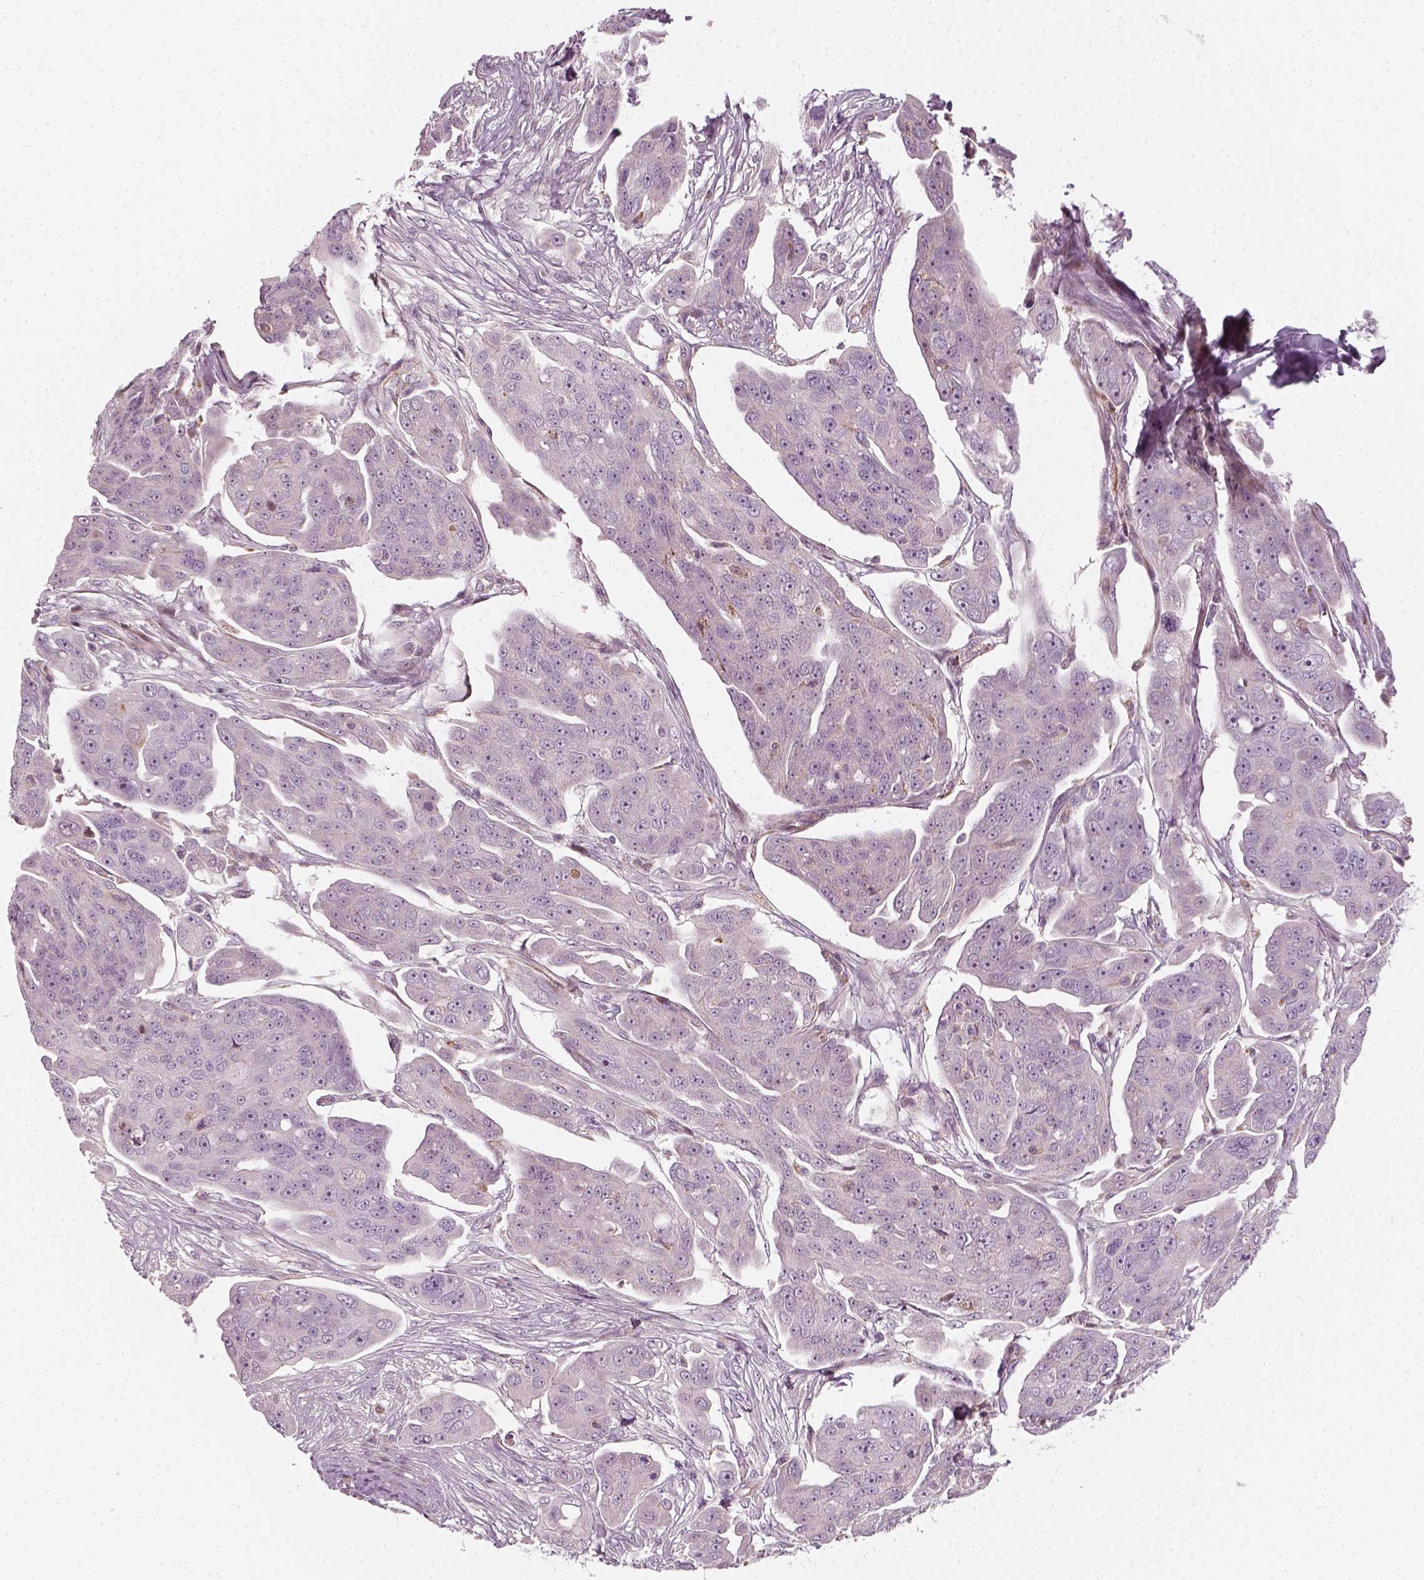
{"staining": {"intensity": "negative", "quantity": "none", "location": "none"}, "tissue": "ovarian cancer", "cell_type": "Tumor cells", "image_type": "cancer", "snomed": [{"axis": "morphology", "description": "Carcinoma, endometroid"}, {"axis": "topography", "description": "Ovary"}], "caption": "This is an IHC photomicrograph of ovarian cancer (endometroid carcinoma). There is no expression in tumor cells.", "gene": "DNASE1L1", "patient": {"sex": "female", "age": 70}}